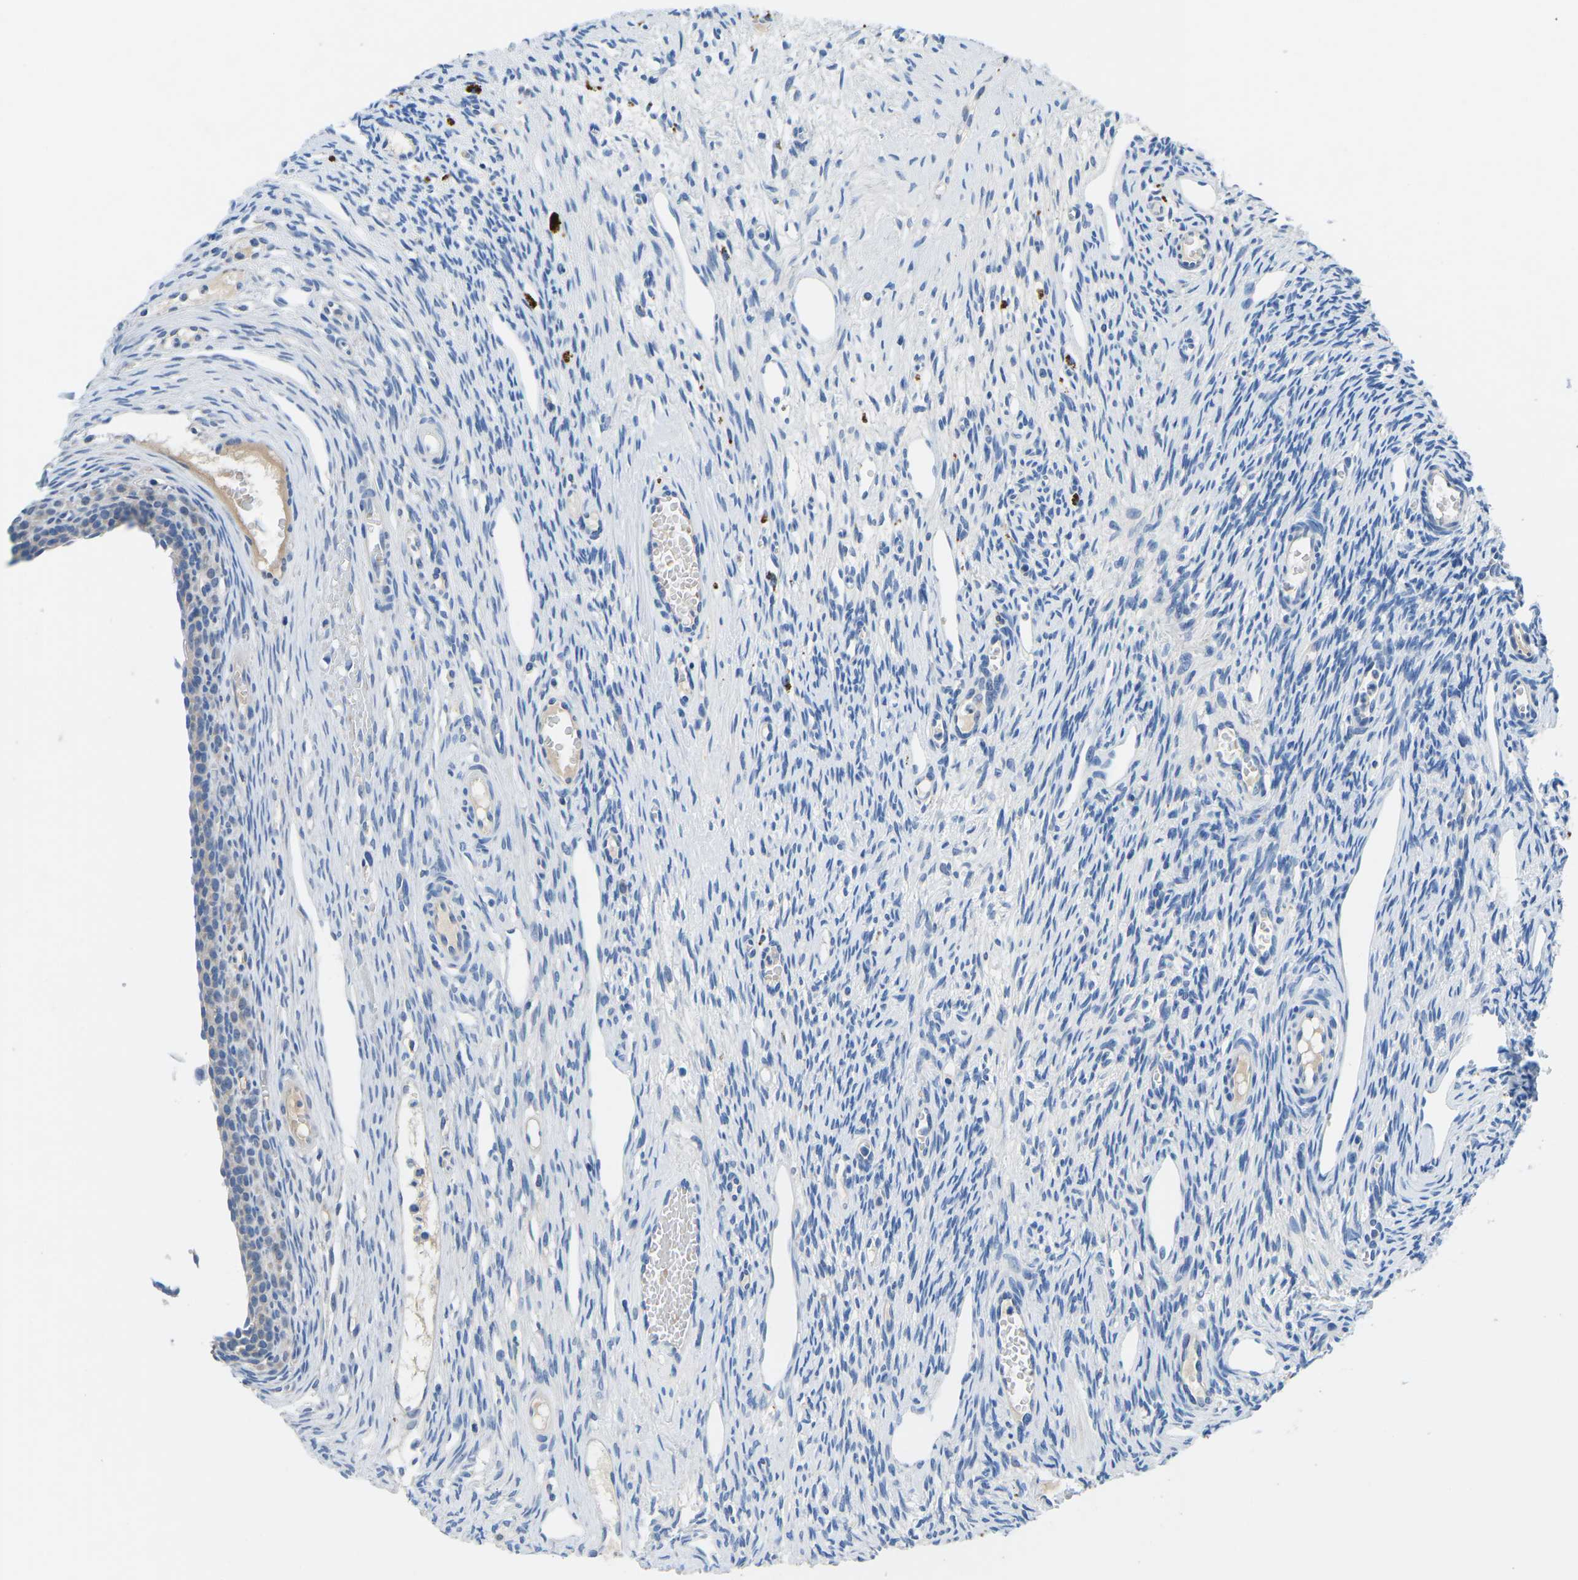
{"staining": {"intensity": "weak", "quantity": ">75%", "location": "cytoplasmic/membranous"}, "tissue": "ovary", "cell_type": "Follicle cells", "image_type": "normal", "snomed": [{"axis": "morphology", "description": "Normal tissue, NOS"}, {"axis": "topography", "description": "Ovary"}], "caption": "A brown stain labels weak cytoplasmic/membranous expression of a protein in follicle cells of normal ovary. The staining was performed using DAB, with brown indicating positive protein expression. Nuclei are stained blue with hematoxylin.", "gene": "TM6SF1", "patient": {"sex": "female", "age": 33}}